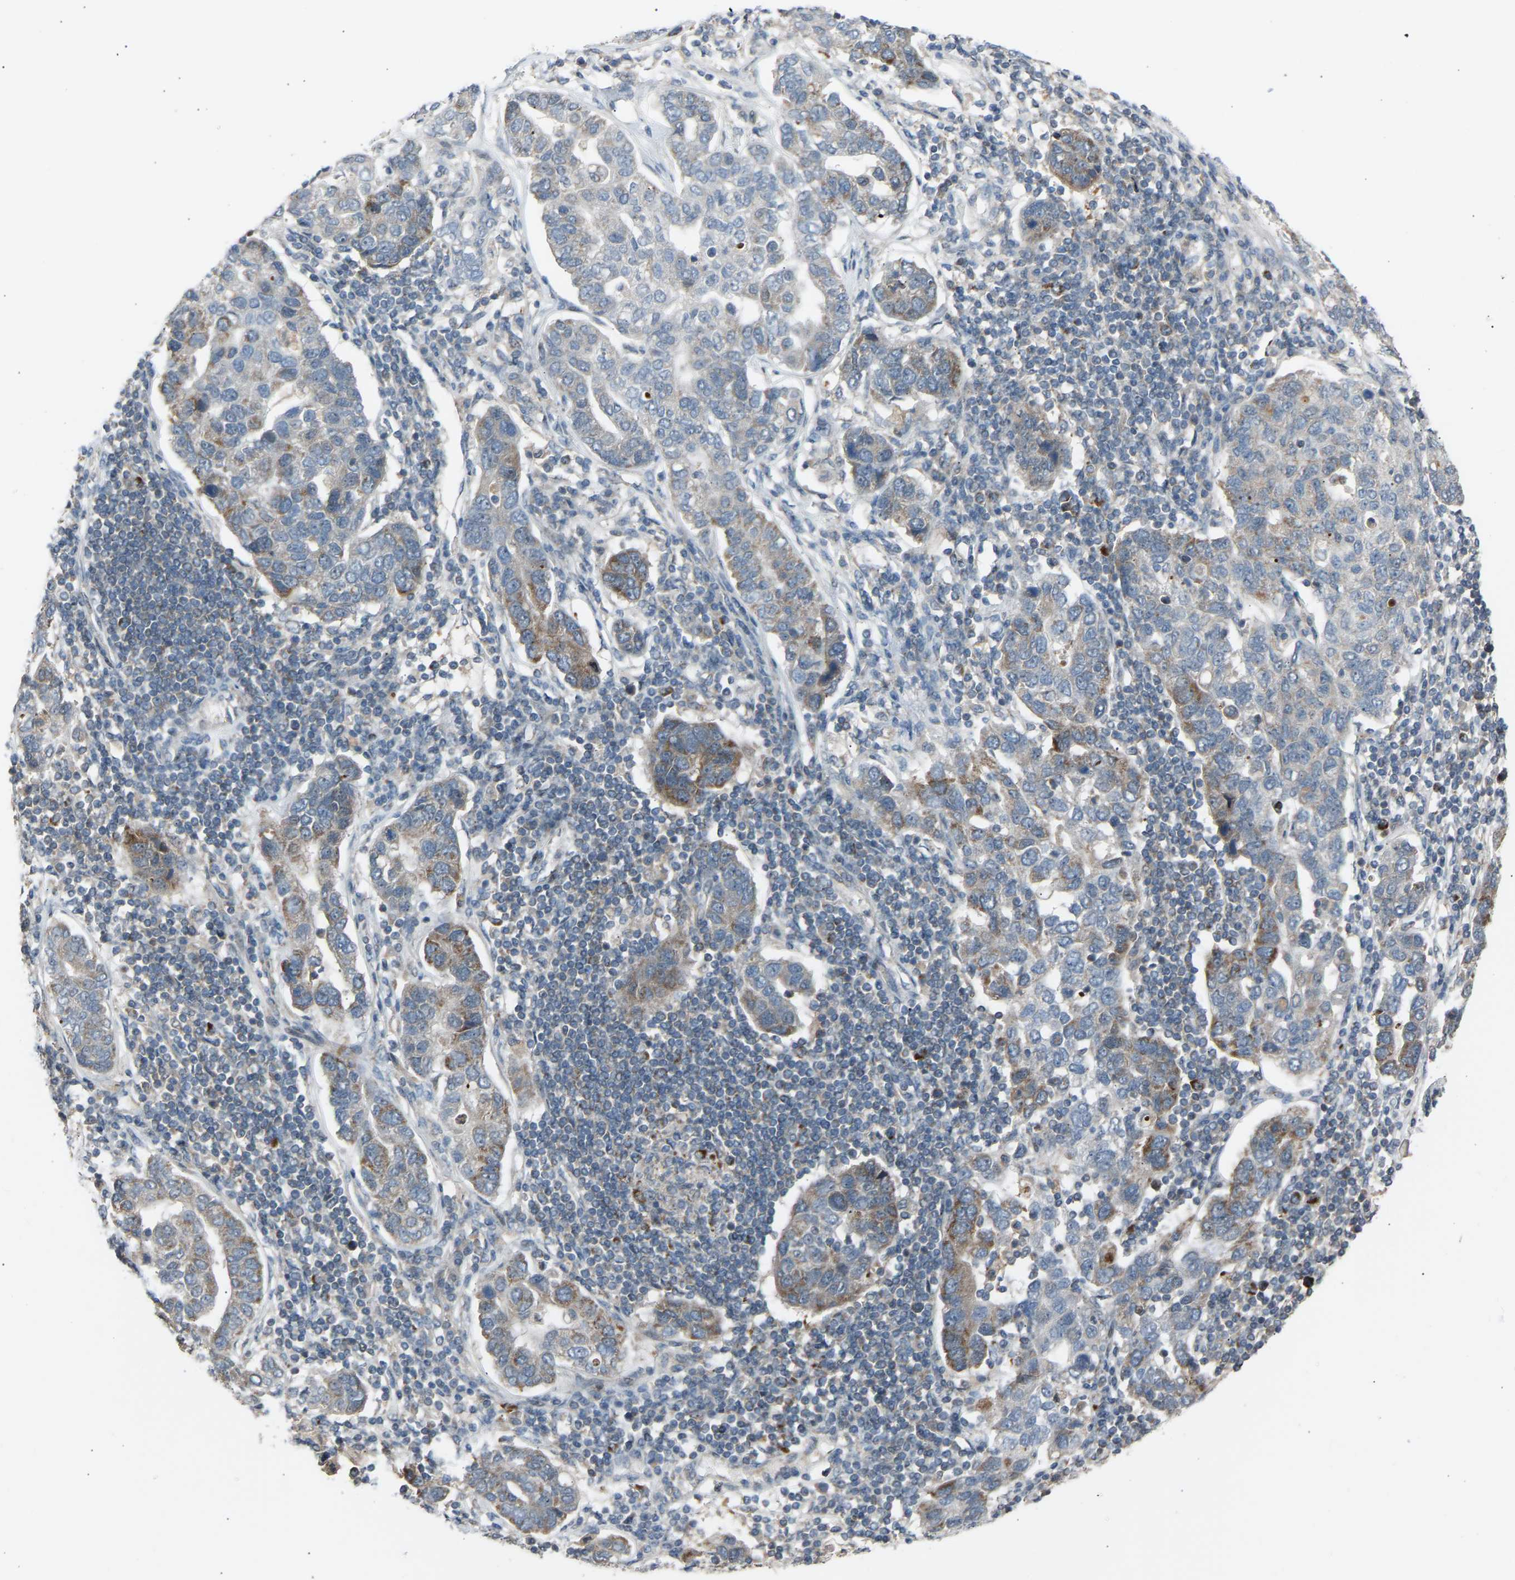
{"staining": {"intensity": "moderate", "quantity": "<25%", "location": "cytoplasmic/membranous"}, "tissue": "pancreatic cancer", "cell_type": "Tumor cells", "image_type": "cancer", "snomed": [{"axis": "morphology", "description": "Adenocarcinoma, NOS"}, {"axis": "topography", "description": "Pancreas"}], "caption": "A micrograph of human pancreatic cancer stained for a protein demonstrates moderate cytoplasmic/membranous brown staining in tumor cells. (DAB (3,3'-diaminobenzidine) IHC with brightfield microscopy, high magnification).", "gene": "SLIRP", "patient": {"sex": "female", "age": 61}}